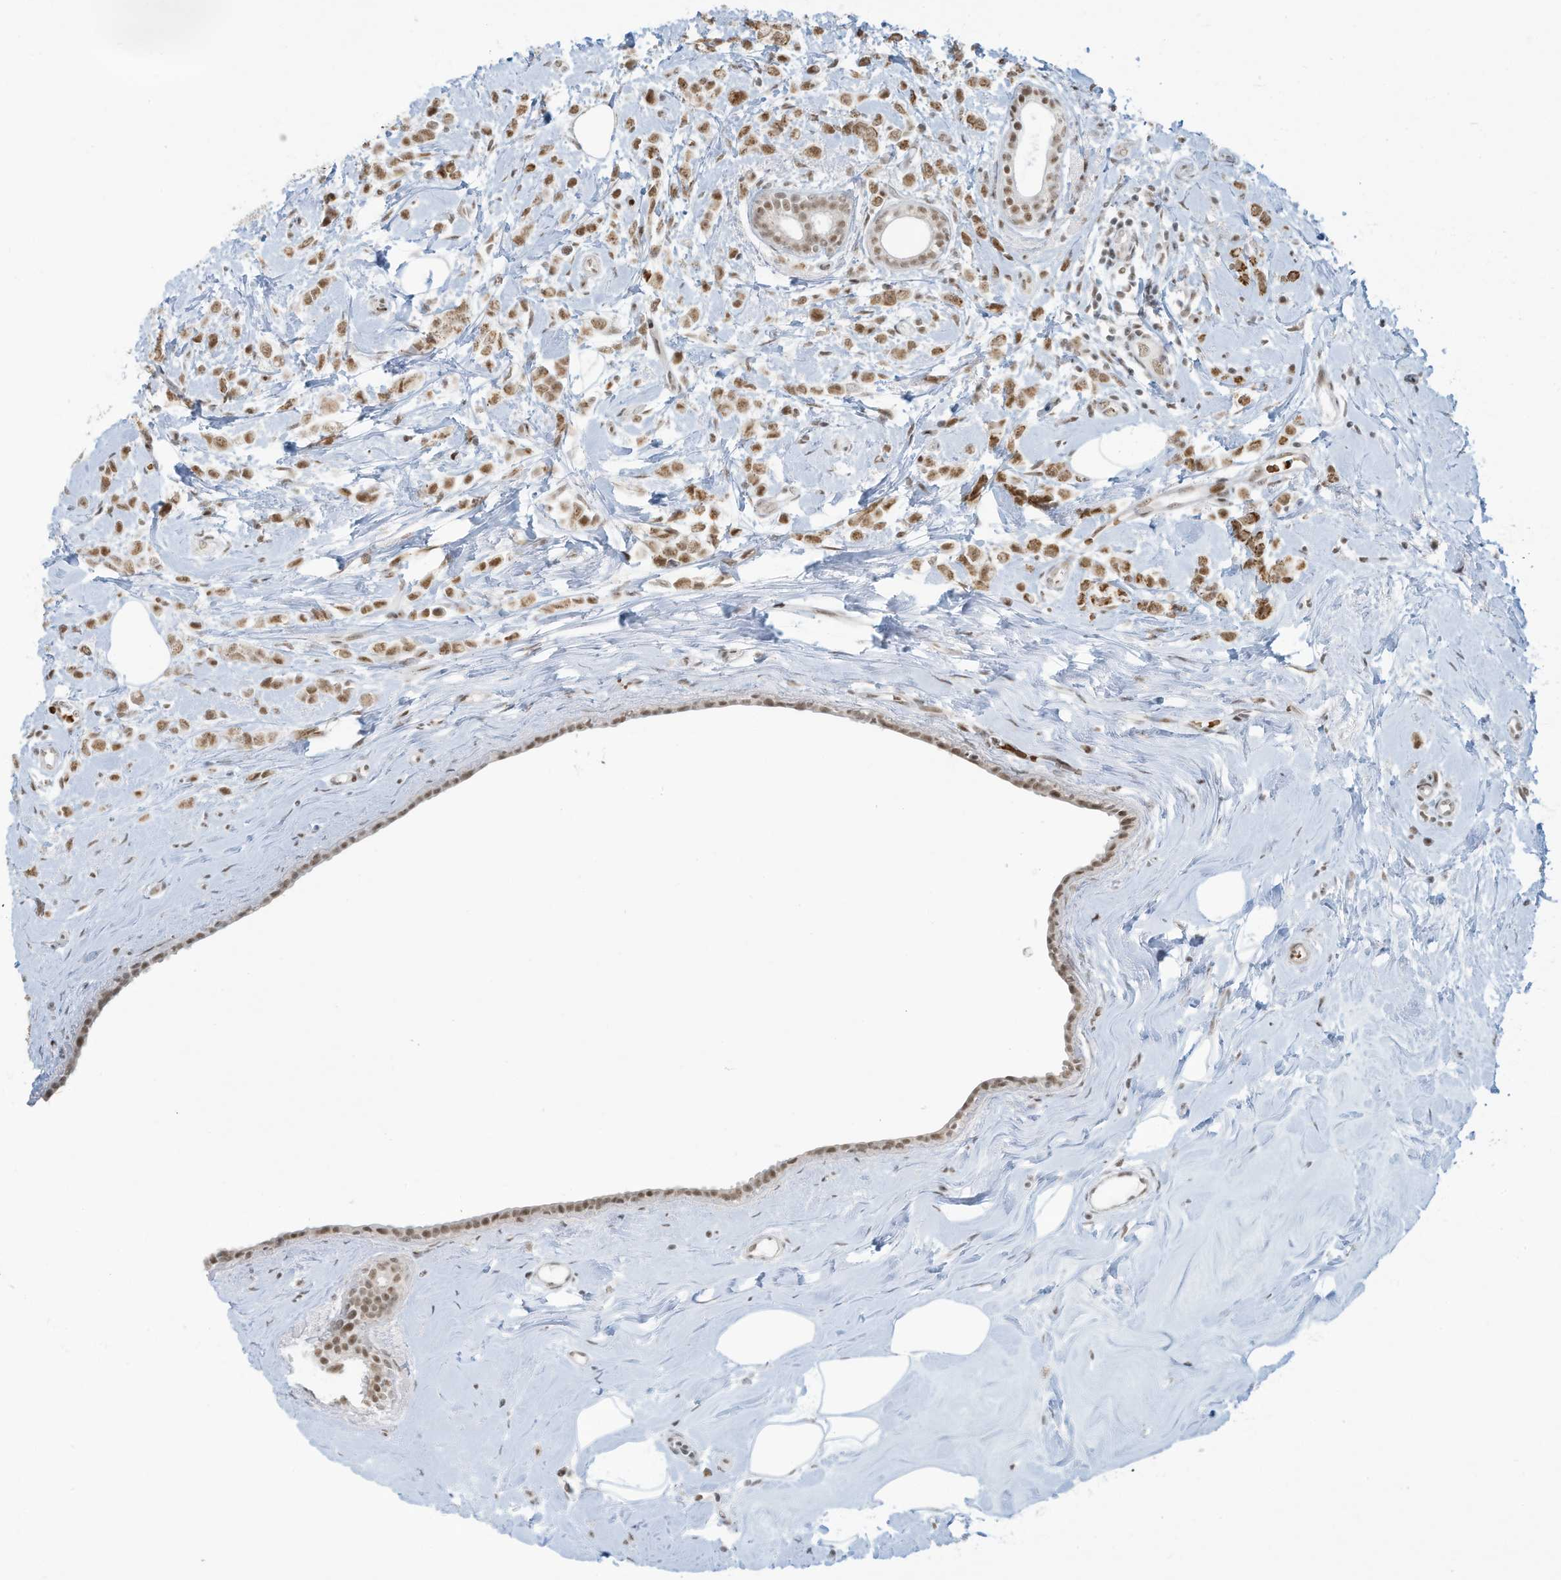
{"staining": {"intensity": "moderate", "quantity": ">75%", "location": "cytoplasmic/membranous,nuclear"}, "tissue": "breast cancer", "cell_type": "Tumor cells", "image_type": "cancer", "snomed": [{"axis": "morphology", "description": "Lobular carcinoma"}, {"axis": "topography", "description": "Breast"}], "caption": "IHC photomicrograph of neoplastic tissue: human breast lobular carcinoma stained using immunohistochemistry (IHC) reveals medium levels of moderate protein expression localized specifically in the cytoplasmic/membranous and nuclear of tumor cells, appearing as a cytoplasmic/membranous and nuclear brown color.", "gene": "ECT2L", "patient": {"sex": "female", "age": 47}}